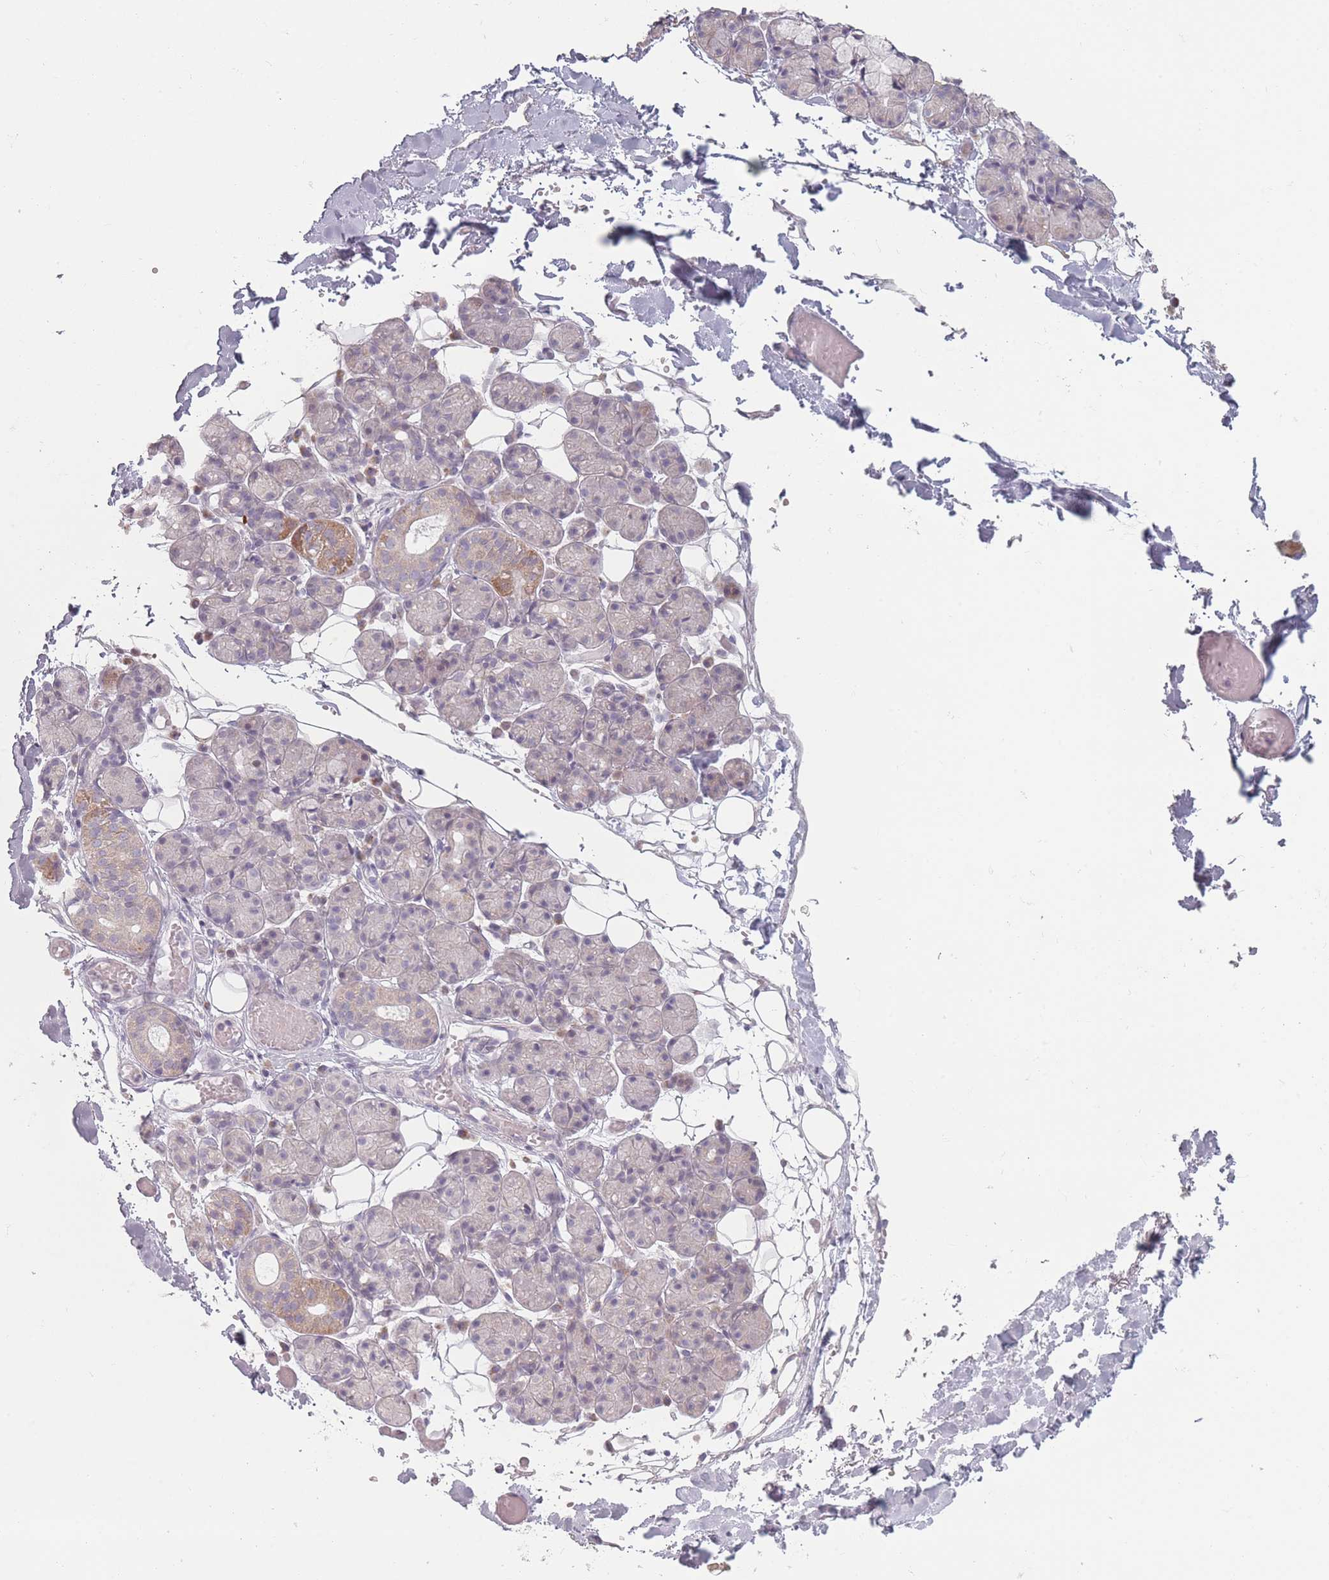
{"staining": {"intensity": "moderate", "quantity": "<25%", "location": "cytoplasmic/membranous"}, "tissue": "salivary gland", "cell_type": "Glandular cells", "image_type": "normal", "snomed": [{"axis": "morphology", "description": "Normal tissue, NOS"}, {"axis": "topography", "description": "Salivary gland"}], "caption": "A histopathology image of human salivary gland stained for a protein exhibits moderate cytoplasmic/membranous brown staining in glandular cells.", "gene": "RASL10B", "patient": {"sex": "male", "age": 63}}